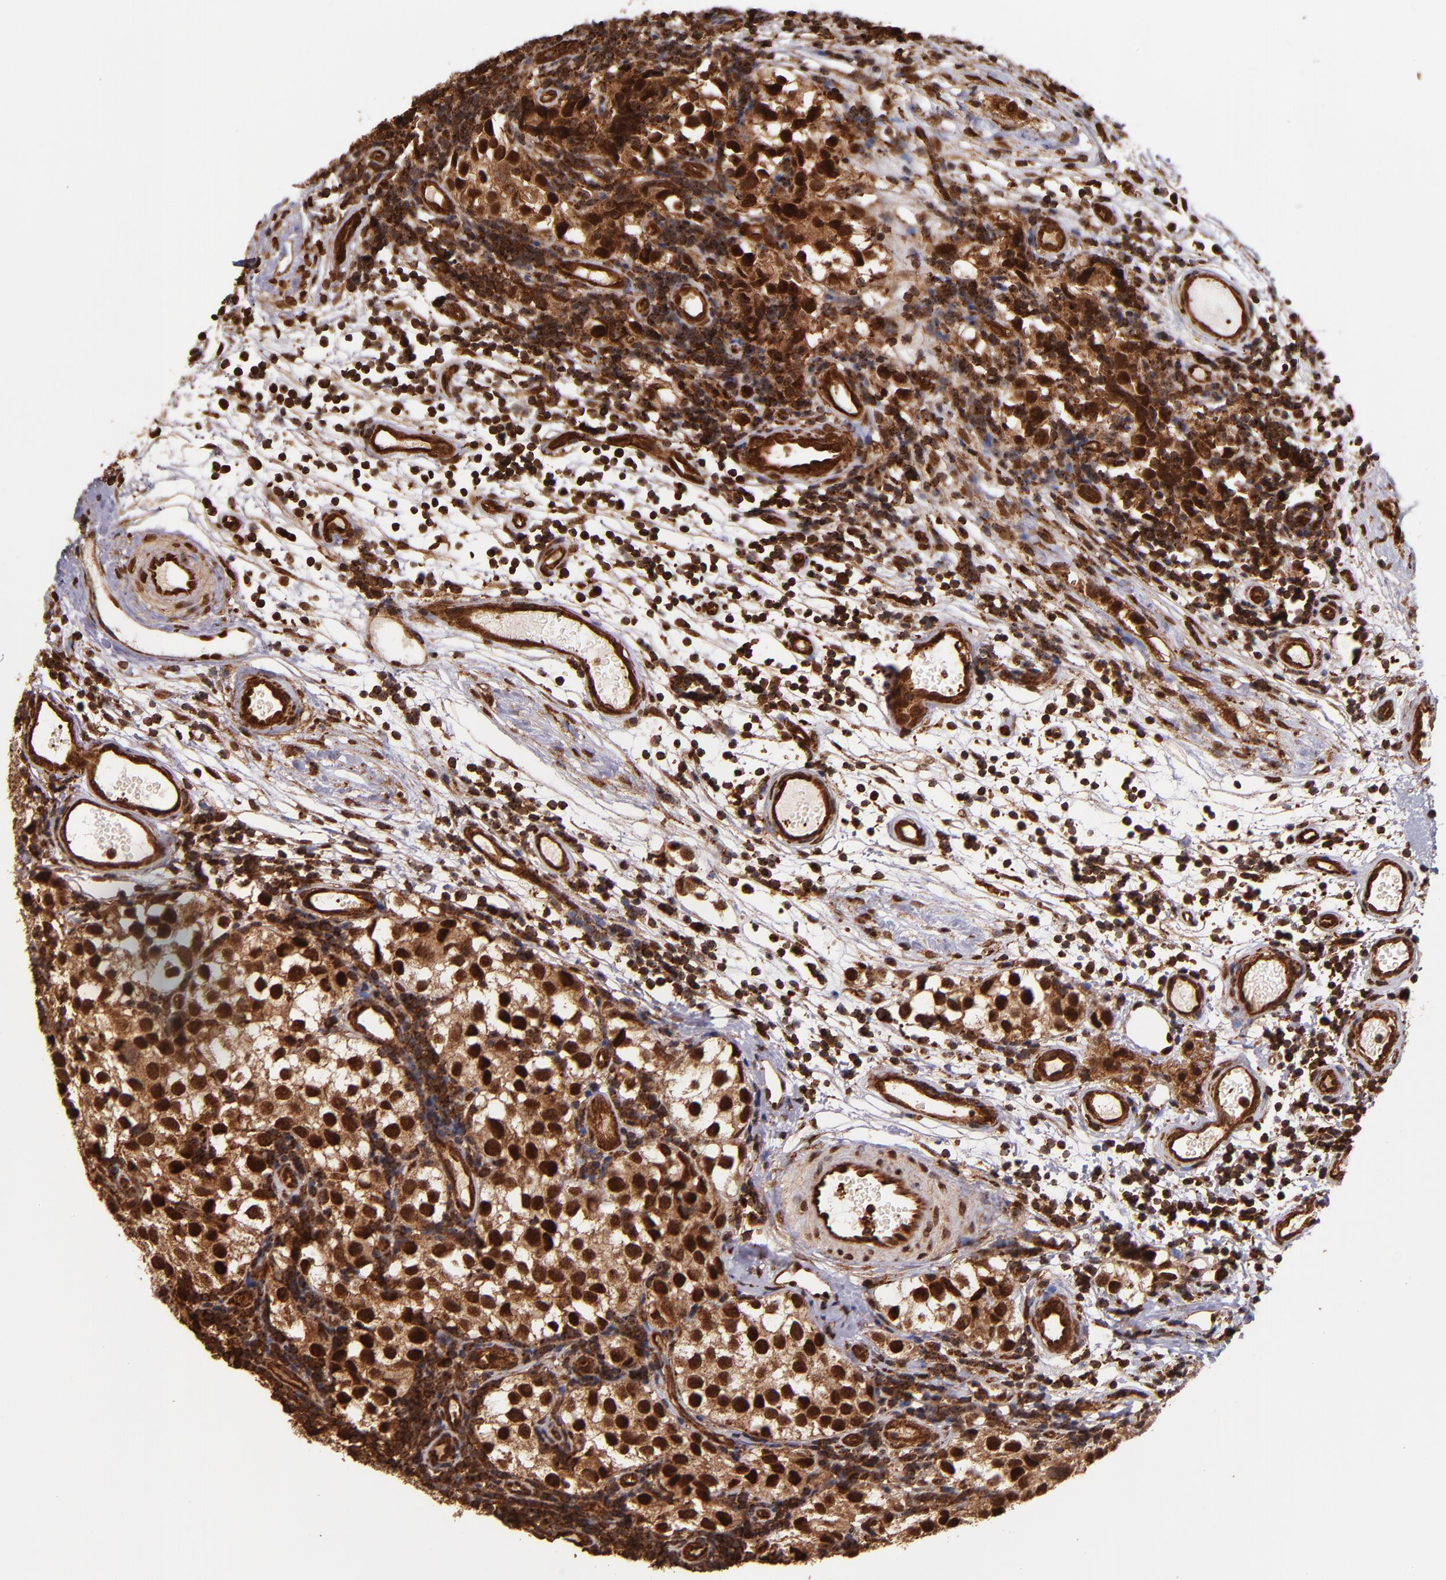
{"staining": {"intensity": "strong", "quantity": ">75%", "location": "cytoplasmic/membranous"}, "tissue": "testis cancer", "cell_type": "Tumor cells", "image_type": "cancer", "snomed": [{"axis": "morphology", "description": "Seminoma, NOS"}, {"axis": "topography", "description": "Testis"}], "caption": "An immunohistochemistry (IHC) micrograph of tumor tissue is shown. Protein staining in brown labels strong cytoplasmic/membranous positivity in testis cancer (seminoma) within tumor cells.", "gene": "STX8", "patient": {"sex": "male", "age": 39}}